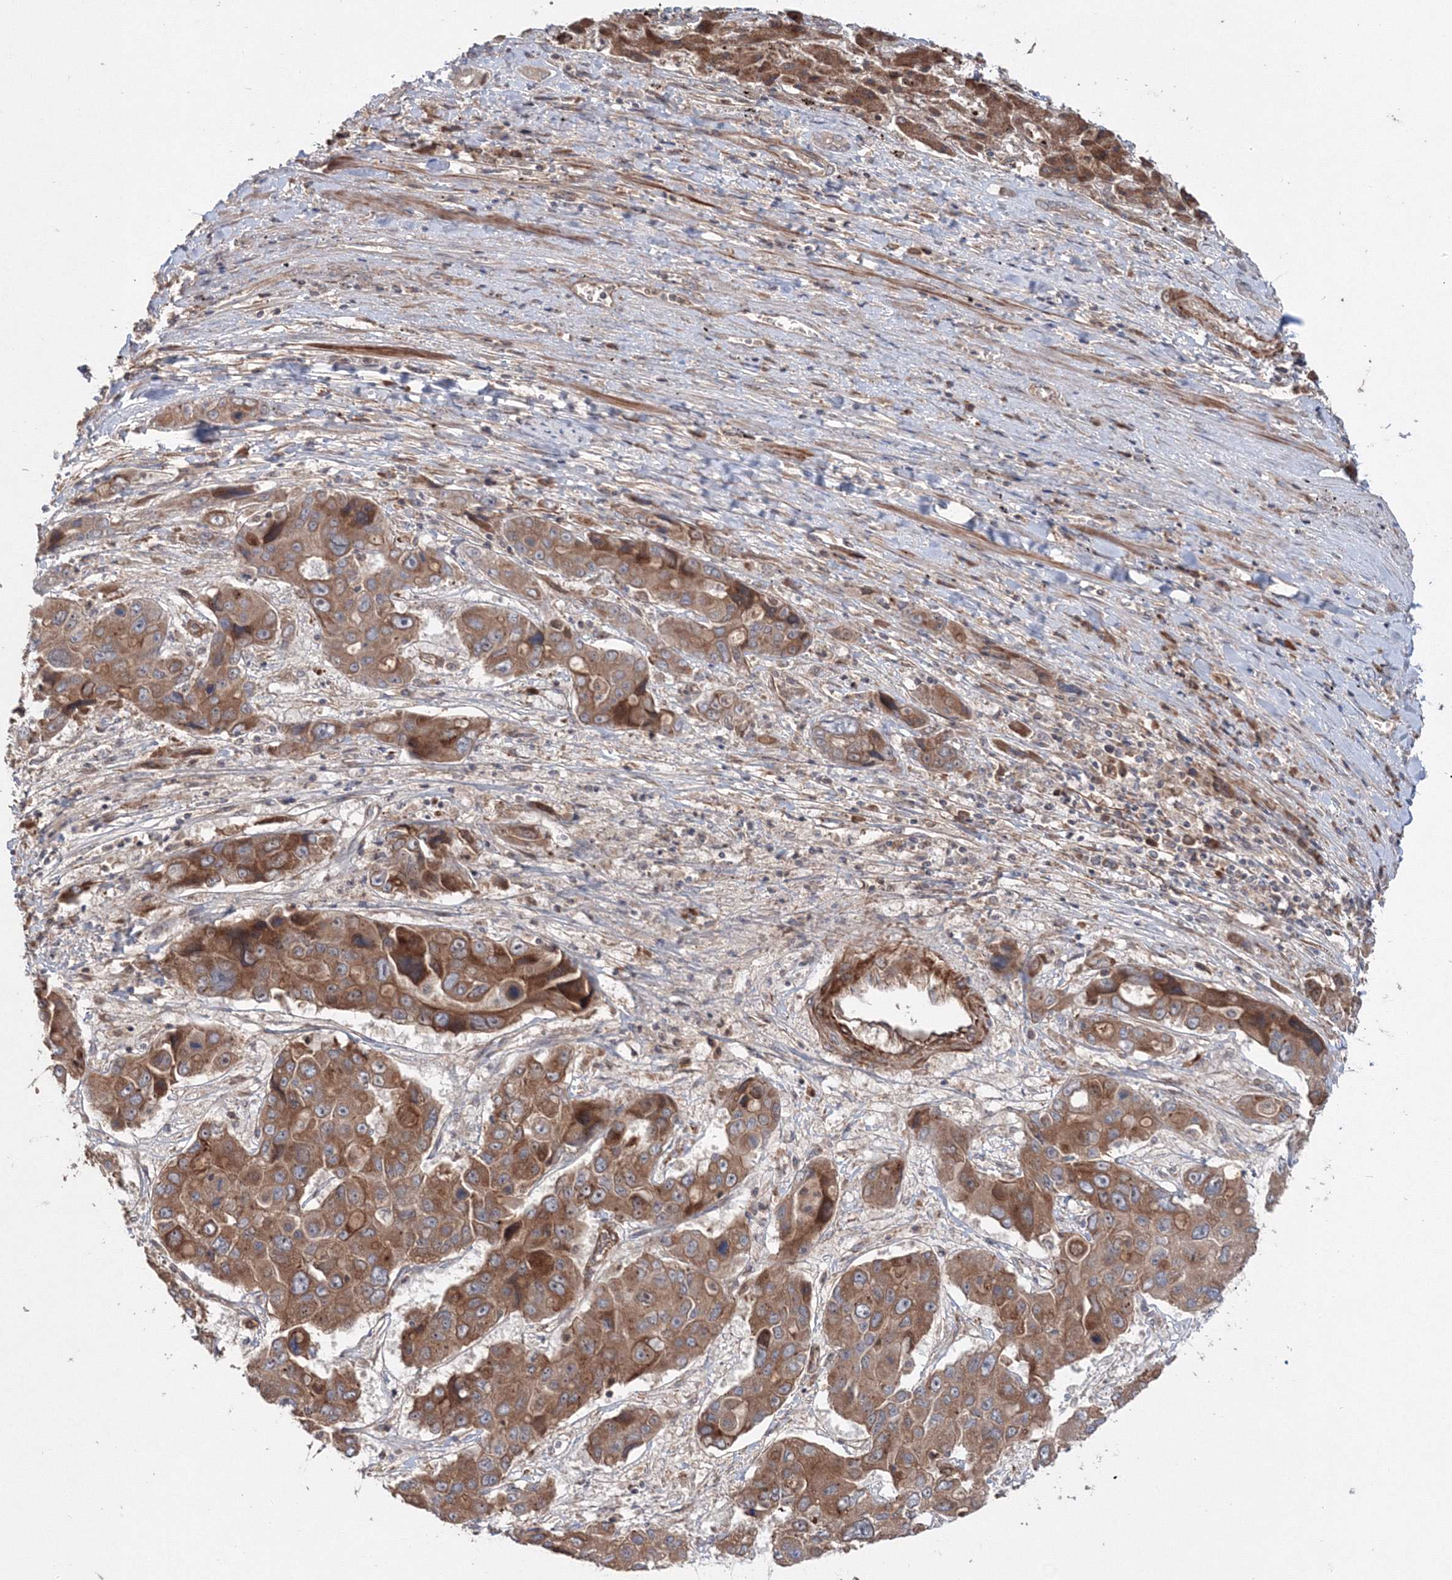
{"staining": {"intensity": "moderate", "quantity": ">75%", "location": "cytoplasmic/membranous"}, "tissue": "liver cancer", "cell_type": "Tumor cells", "image_type": "cancer", "snomed": [{"axis": "morphology", "description": "Cholangiocarcinoma"}, {"axis": "topography", "description": "Liver"}], "caption": "A high-resolution image shows immunohistochemistry (IHC) staining of liver cancer, which shows moderate cytoplasmic/membranous staining in about >75% of tumor cells.", "gene": "NOA1", "patient": {"sex": "male", "age": 67}}